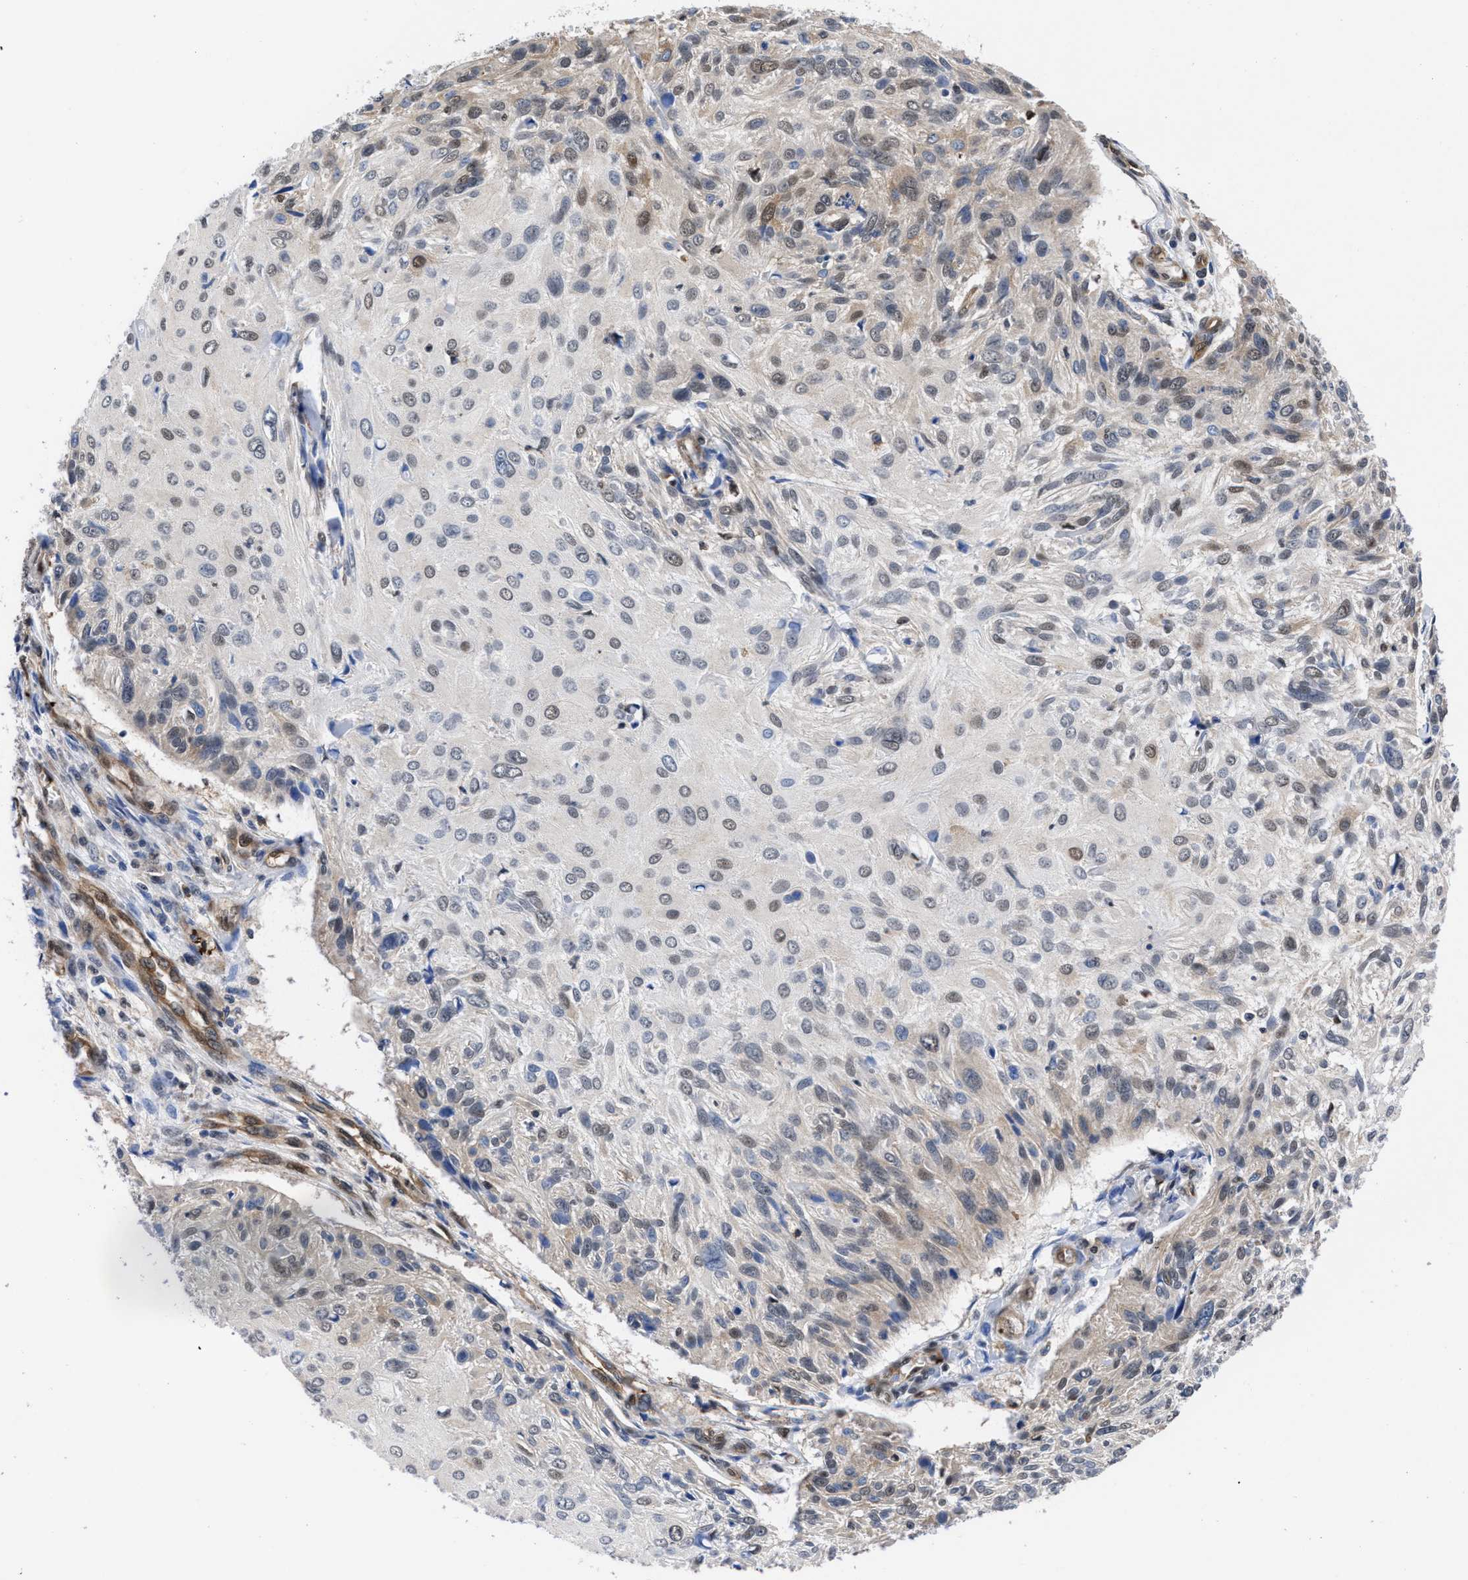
{"staining": {"intensity": "weak", "quantity": "25%-75%", "location": "cytoplasmic/membranous,nuclear"}, "tissue": "cervical cancer", "cell_type": "Tumor cells", "image_type": "cancer", "snomed": [{"axis": "morphology", "description": "Squamous cell carcinoma, NOS"}, {"axis": "topography", "description": "Cervix"}], "caption": "There is low levels of weak cytoplasmic/membranous and nuclear positivity in tumor cells of cervical squamous cell carcinoma, as demonstrated by immunohistochemical staining (brown color).", "gene": "ACLY", "patient": {"sex": "female", "age": 51}}